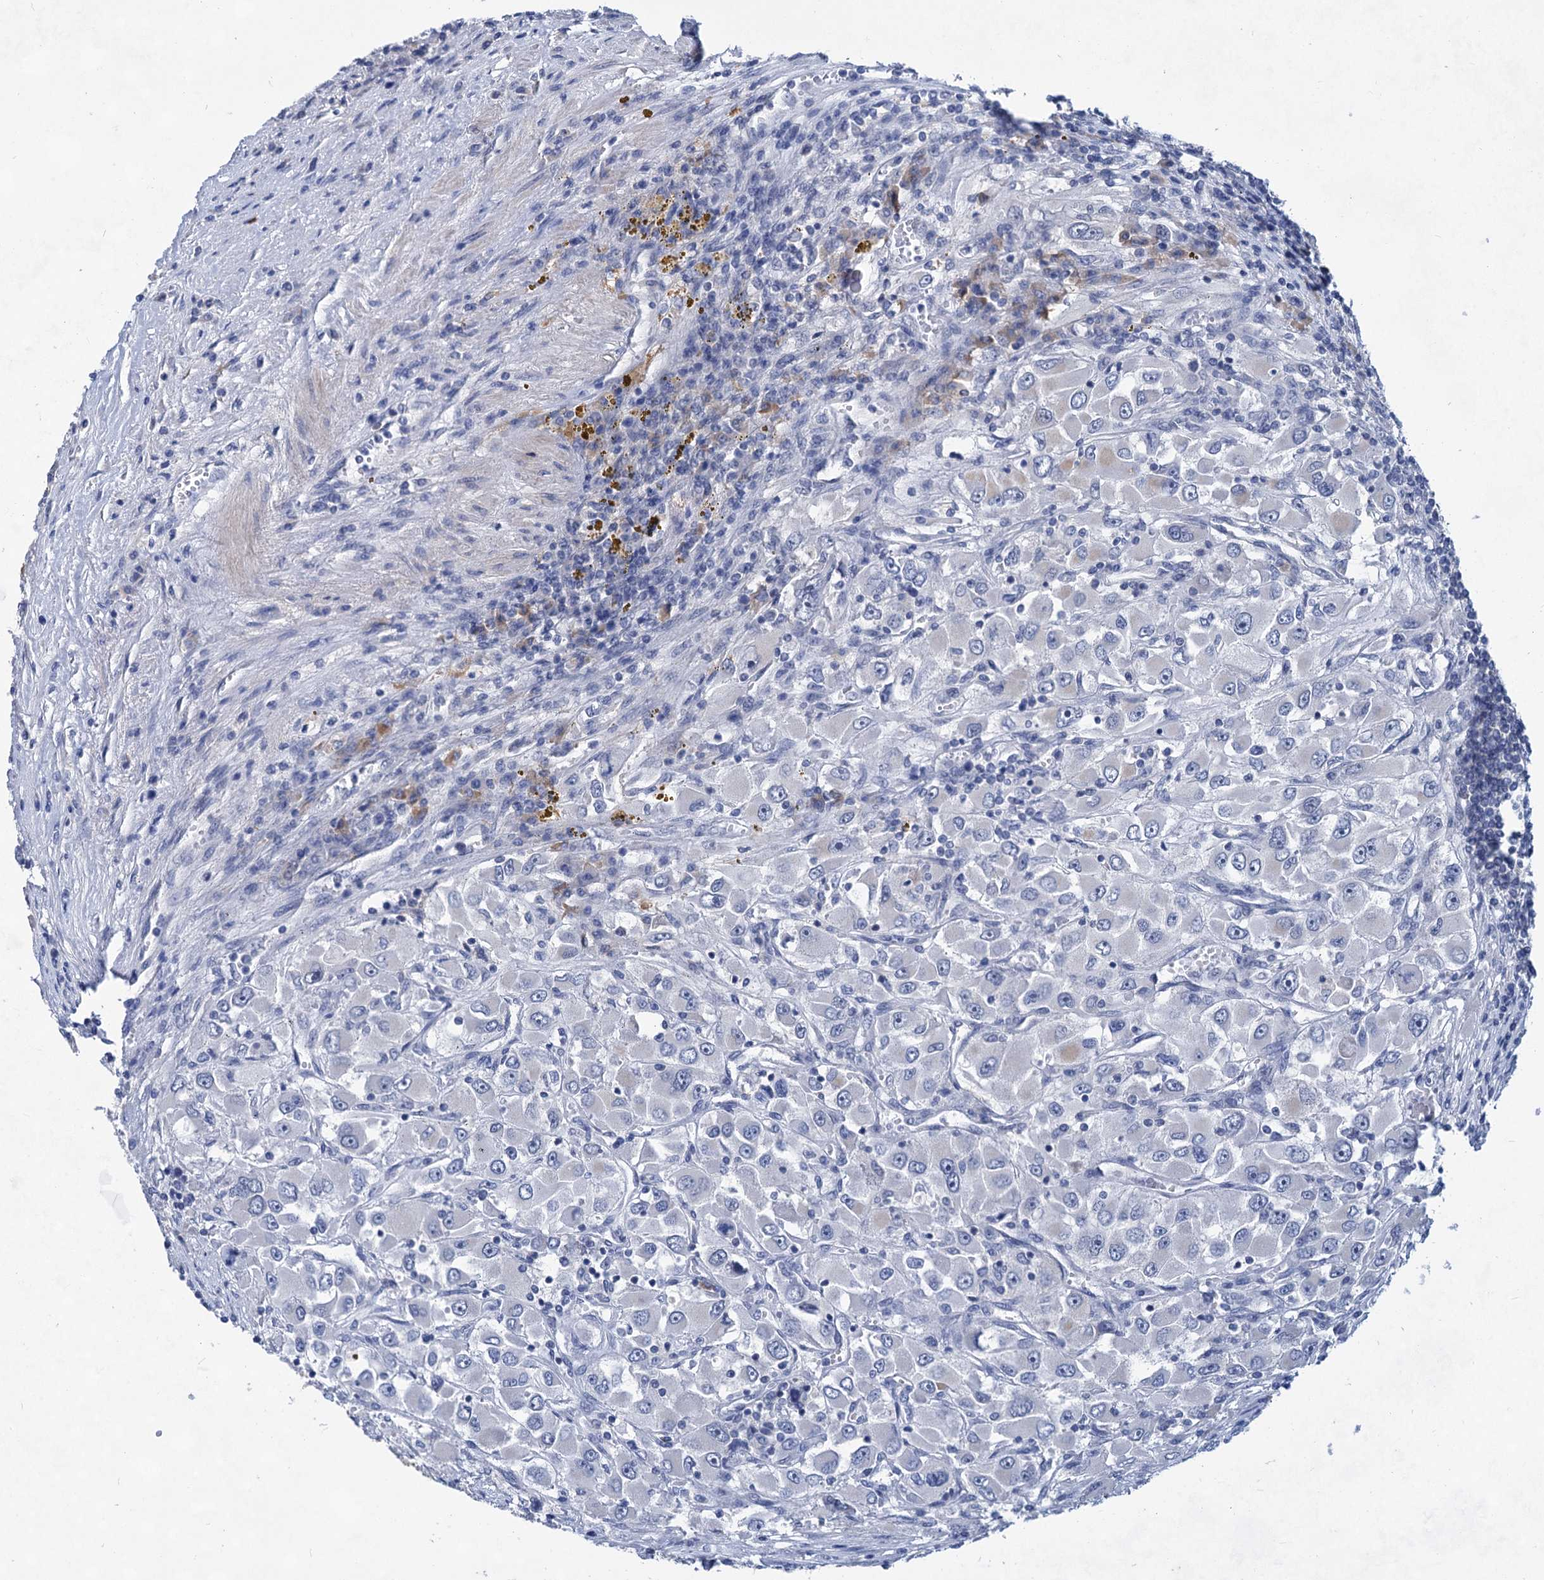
{"staining": {"intensity": "negative", "quantity": "none", "location": "none"}, "tissue": "renal cancer", "cell_type": "Tumor cells", "image_type": "cancer", "snomed": [{"axis": "morphology", "description": "Adenocarcinoma, NOS"}, {"axis": "topography", "description": "Kidney"}], "caption": "Immunohistochemistry (IHC) photomicrograph of human renal cancer (adenocarcinoma) stained for a protein (brown), which displays no positivity in tumor cells.", "gene": "TTC17", "patient": {"sex": "female", "age": 52}}